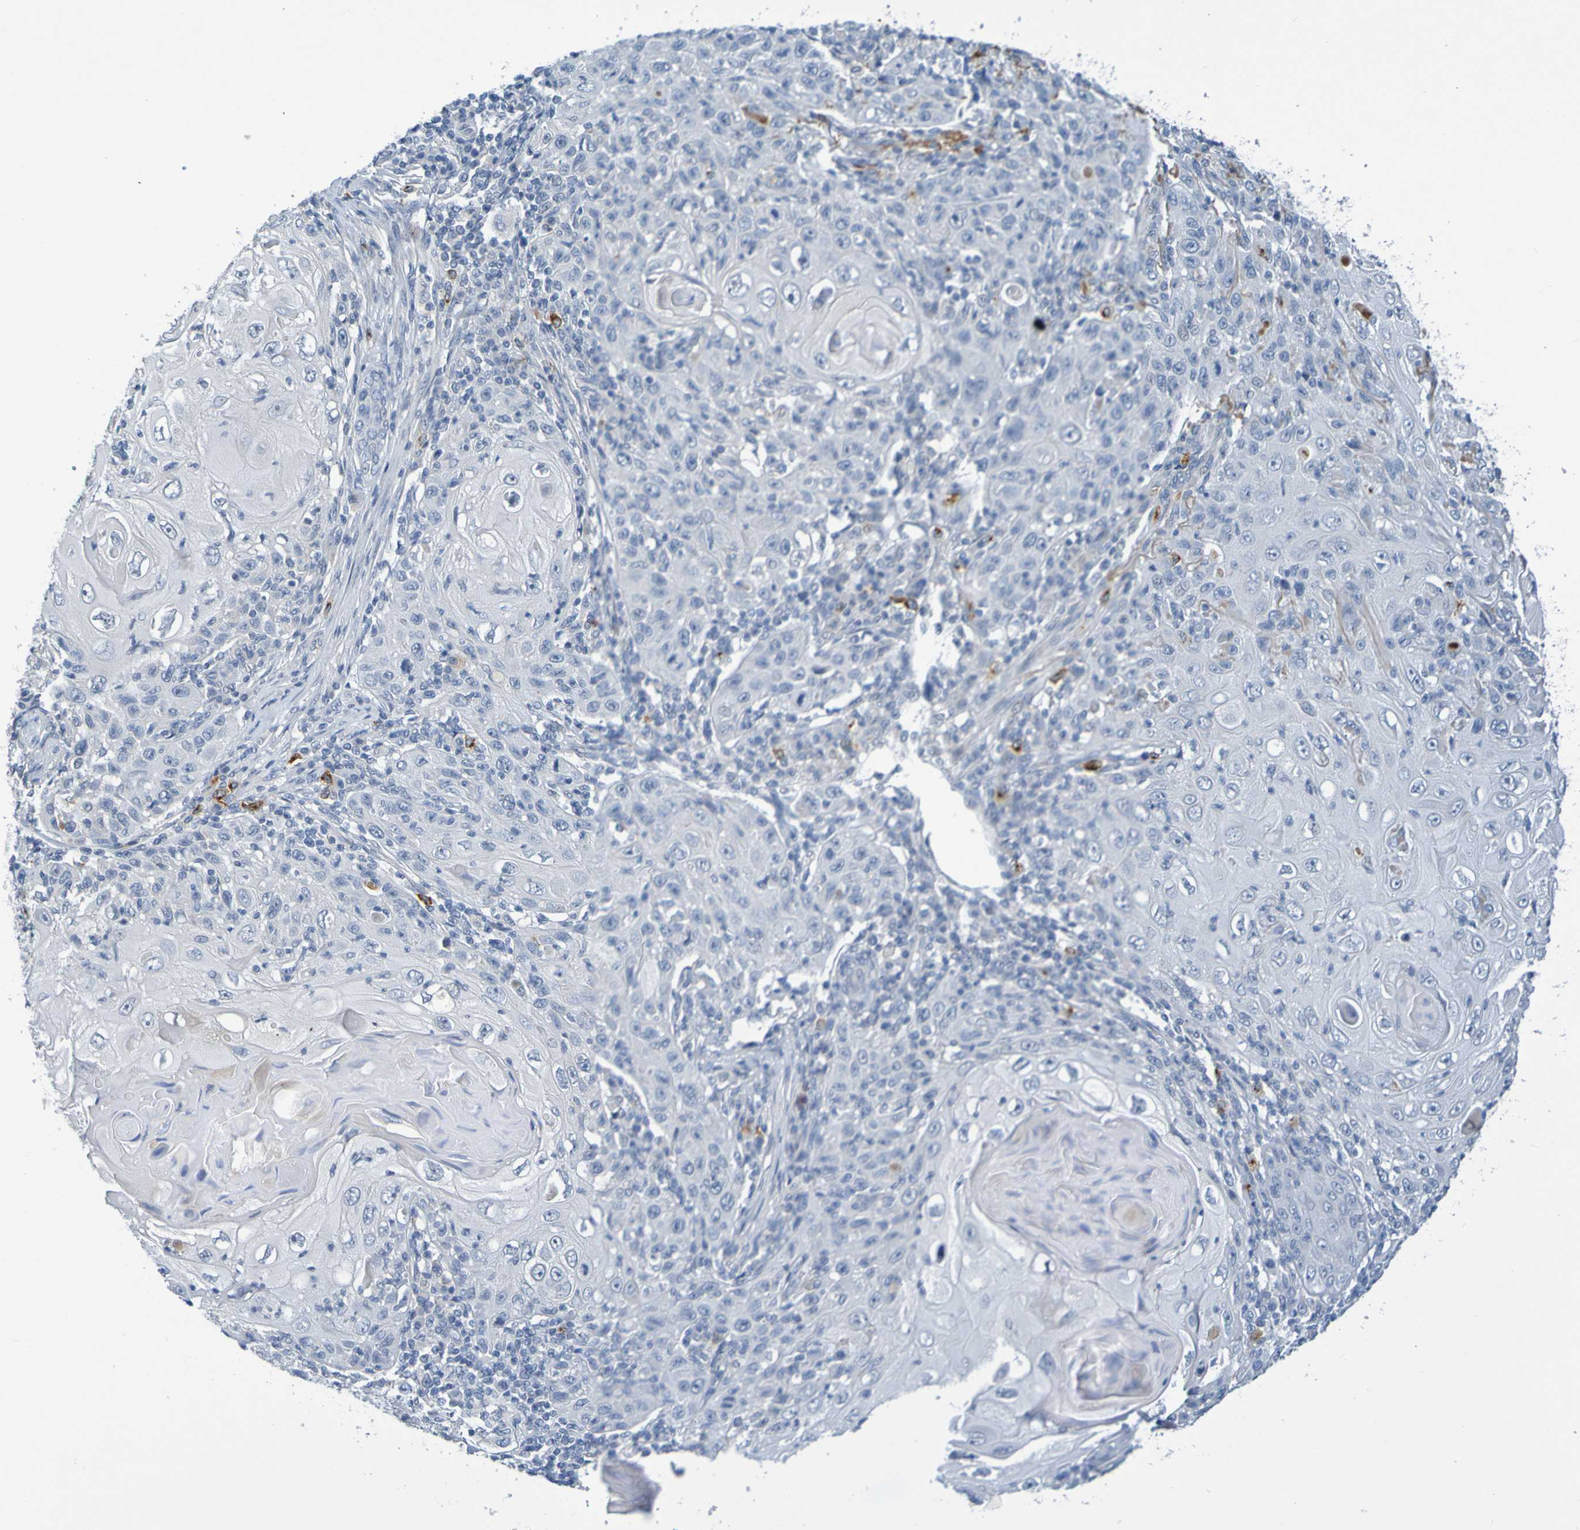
{"staining": {"intensity": "negative", "quantity": "none", "location": "none"}, "tissue": "skin cancer", "cell_type": "Tumor cells", "image_type": "cancer", "snomed": [{"axis": "morphology", "description": "Squamous cell carcinoma, NOS"}, {"axis": "topography", "description": "Skin"}], "caption": "Tumor cells show no significant positivity in skin cancer (squamous cell carcinoma).", "gene": "IL10", "patient": {"sex": "female", "age": 88}}